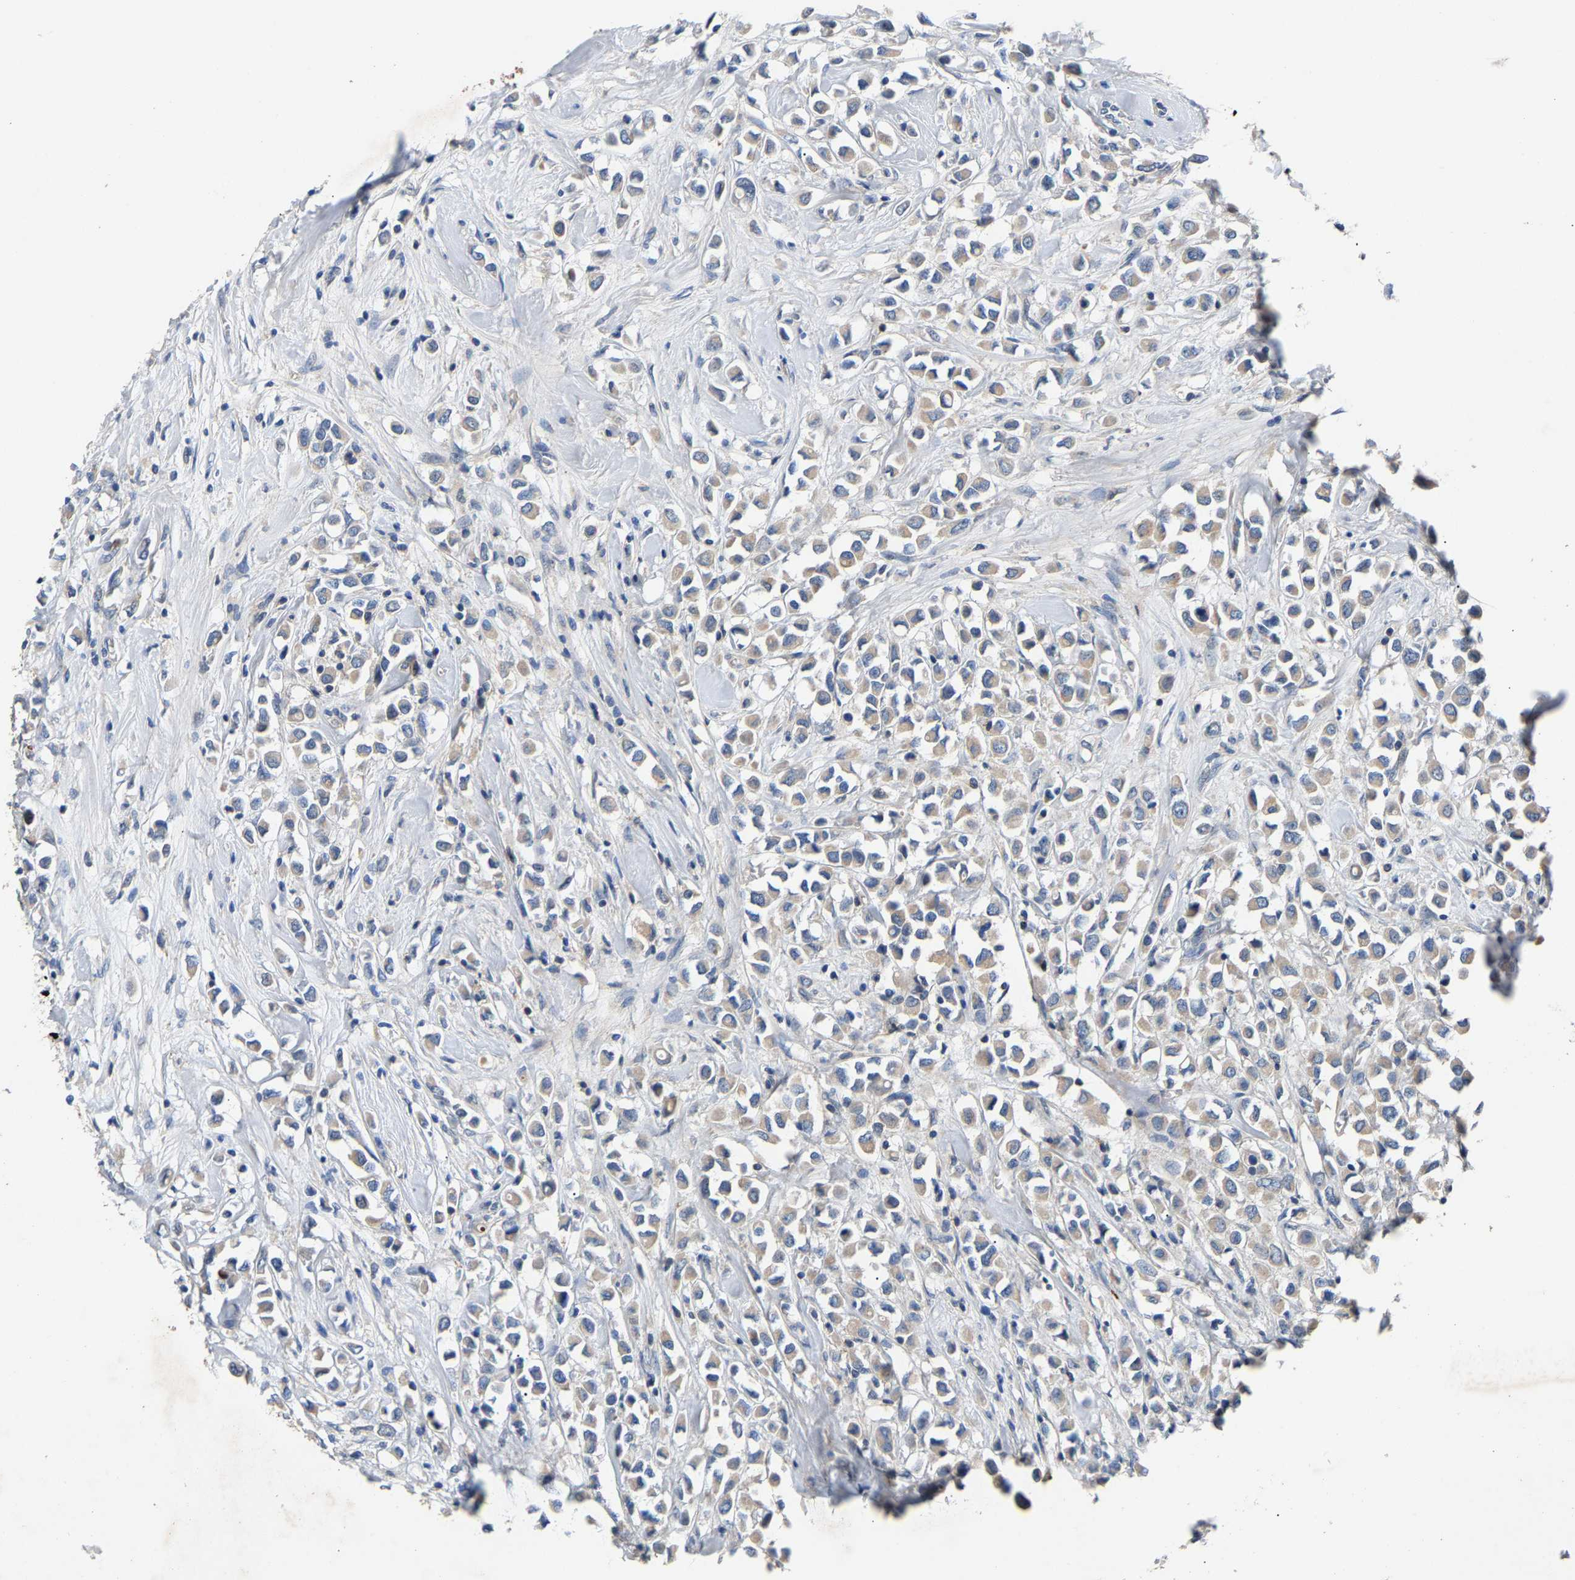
{"staining": {"intensity": "weak", "quantity": ">75%", "location": "cytoplasmic/membranous"}, "tissue": "breast cancer", "cell_type": "Tumor cells", "image_type": "cancer", "snomed": [{"axis": "morphology", "description": "Duct carcinoma"}, {"axis": "topography", "description": "Breast"}], "caption": "IHC of human intraductal carcinoma (breast) shows low levels of weak cytoplasmic/membranous expression in approximately >75% of tumor cells. Using DAB (brown) and hematoxylin (blue) stains, captured at high magnification using brightfield microscopy.", "gene": "CCDC171", "patient": {"sex": "female", "age": 61}}